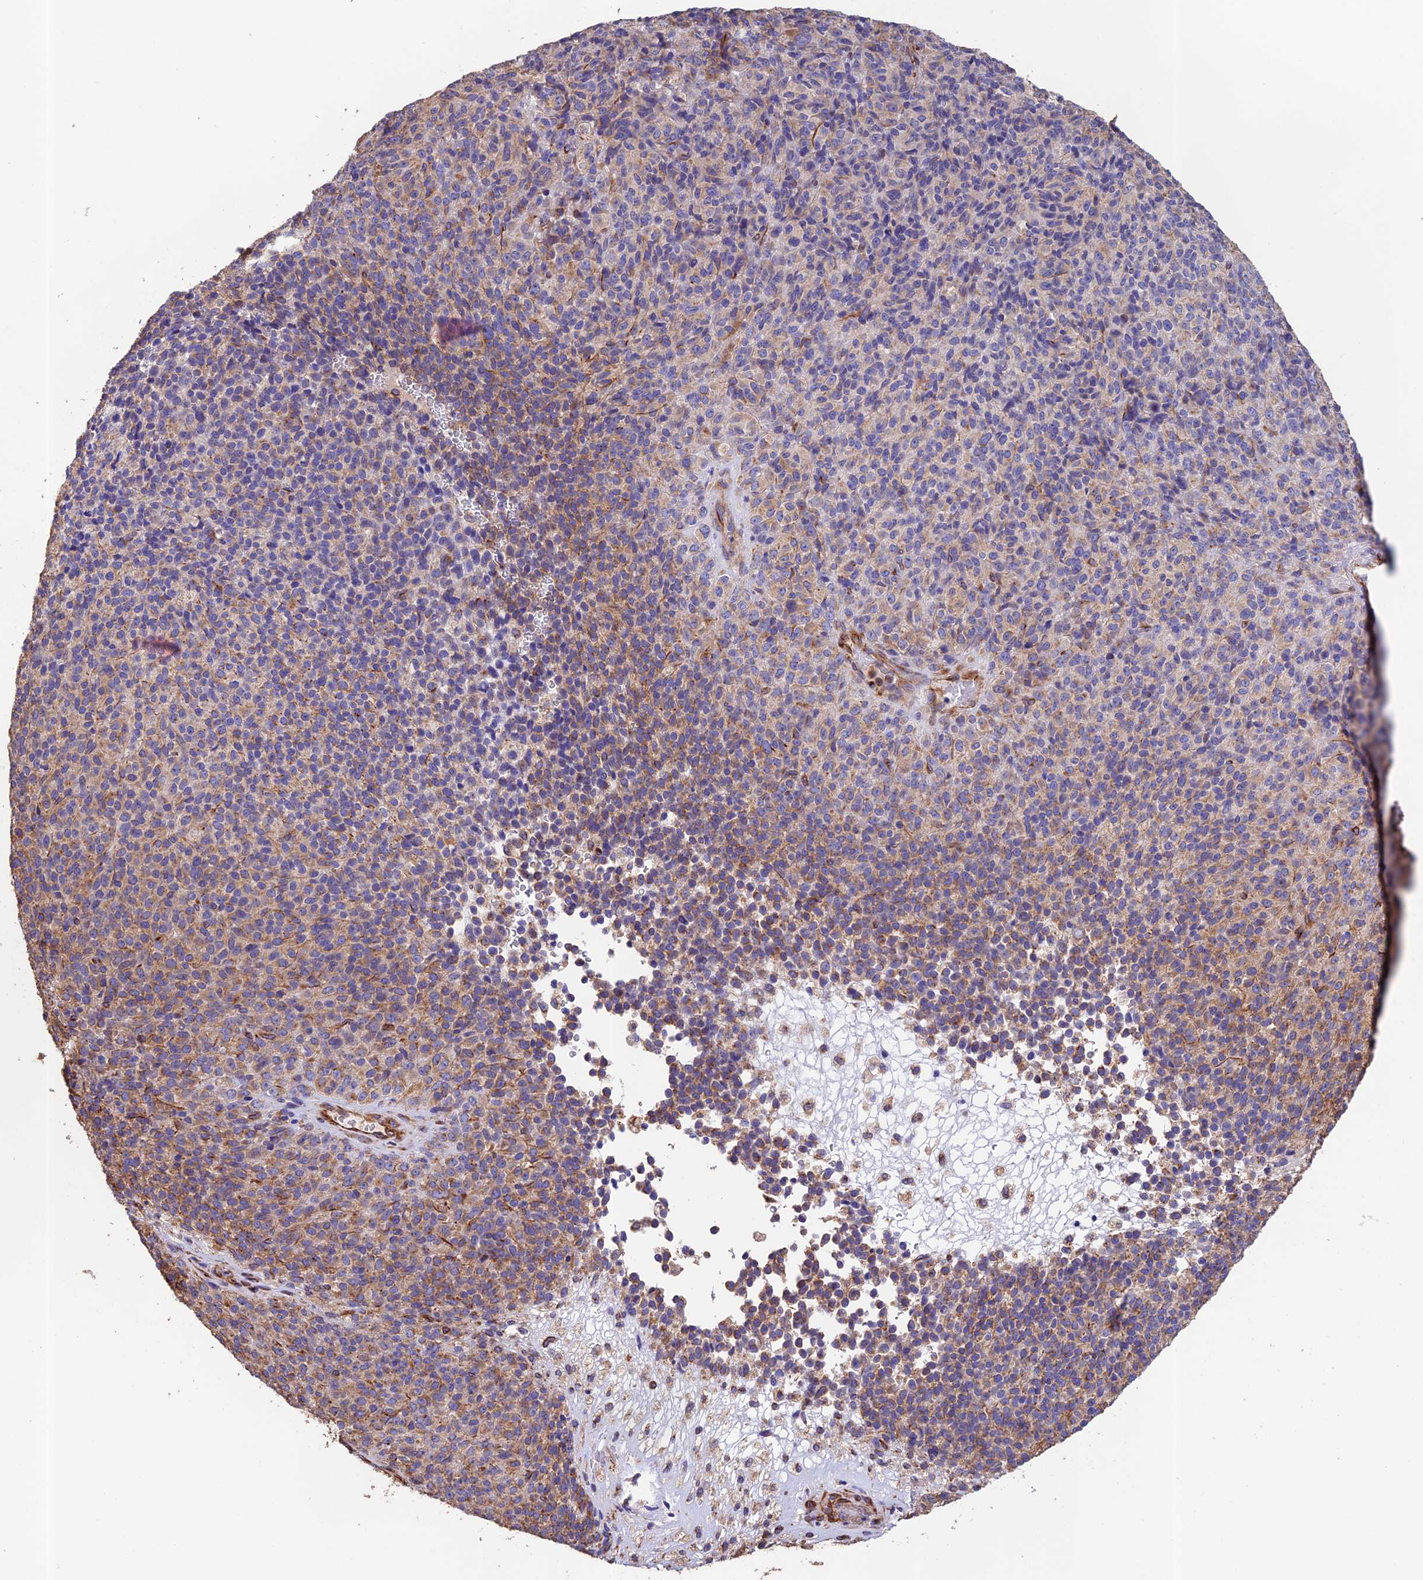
{"staining": {"intensity": "weak", "quantity": "<25%", "location": "cytoplasmic/membranous"}, "tissue": "melanoma", "cell_type": "Tumor cells", "image_type": "cancer", "snomed": [{"axis": "morphology", "description": "Malignant melanoma, Metastatic site"}, {"axis": "topography", "description": "Brain"}], "caption": "Immunohistochemistry (IHC) of human melanoma demonstrates no positivity in tumor cells. The staining is performed using DAB brown chromogen with nuclei counter-stained in using hematoxylin.", "gene": "EMC3", "patient": {"sex": "female", "age": 56}}